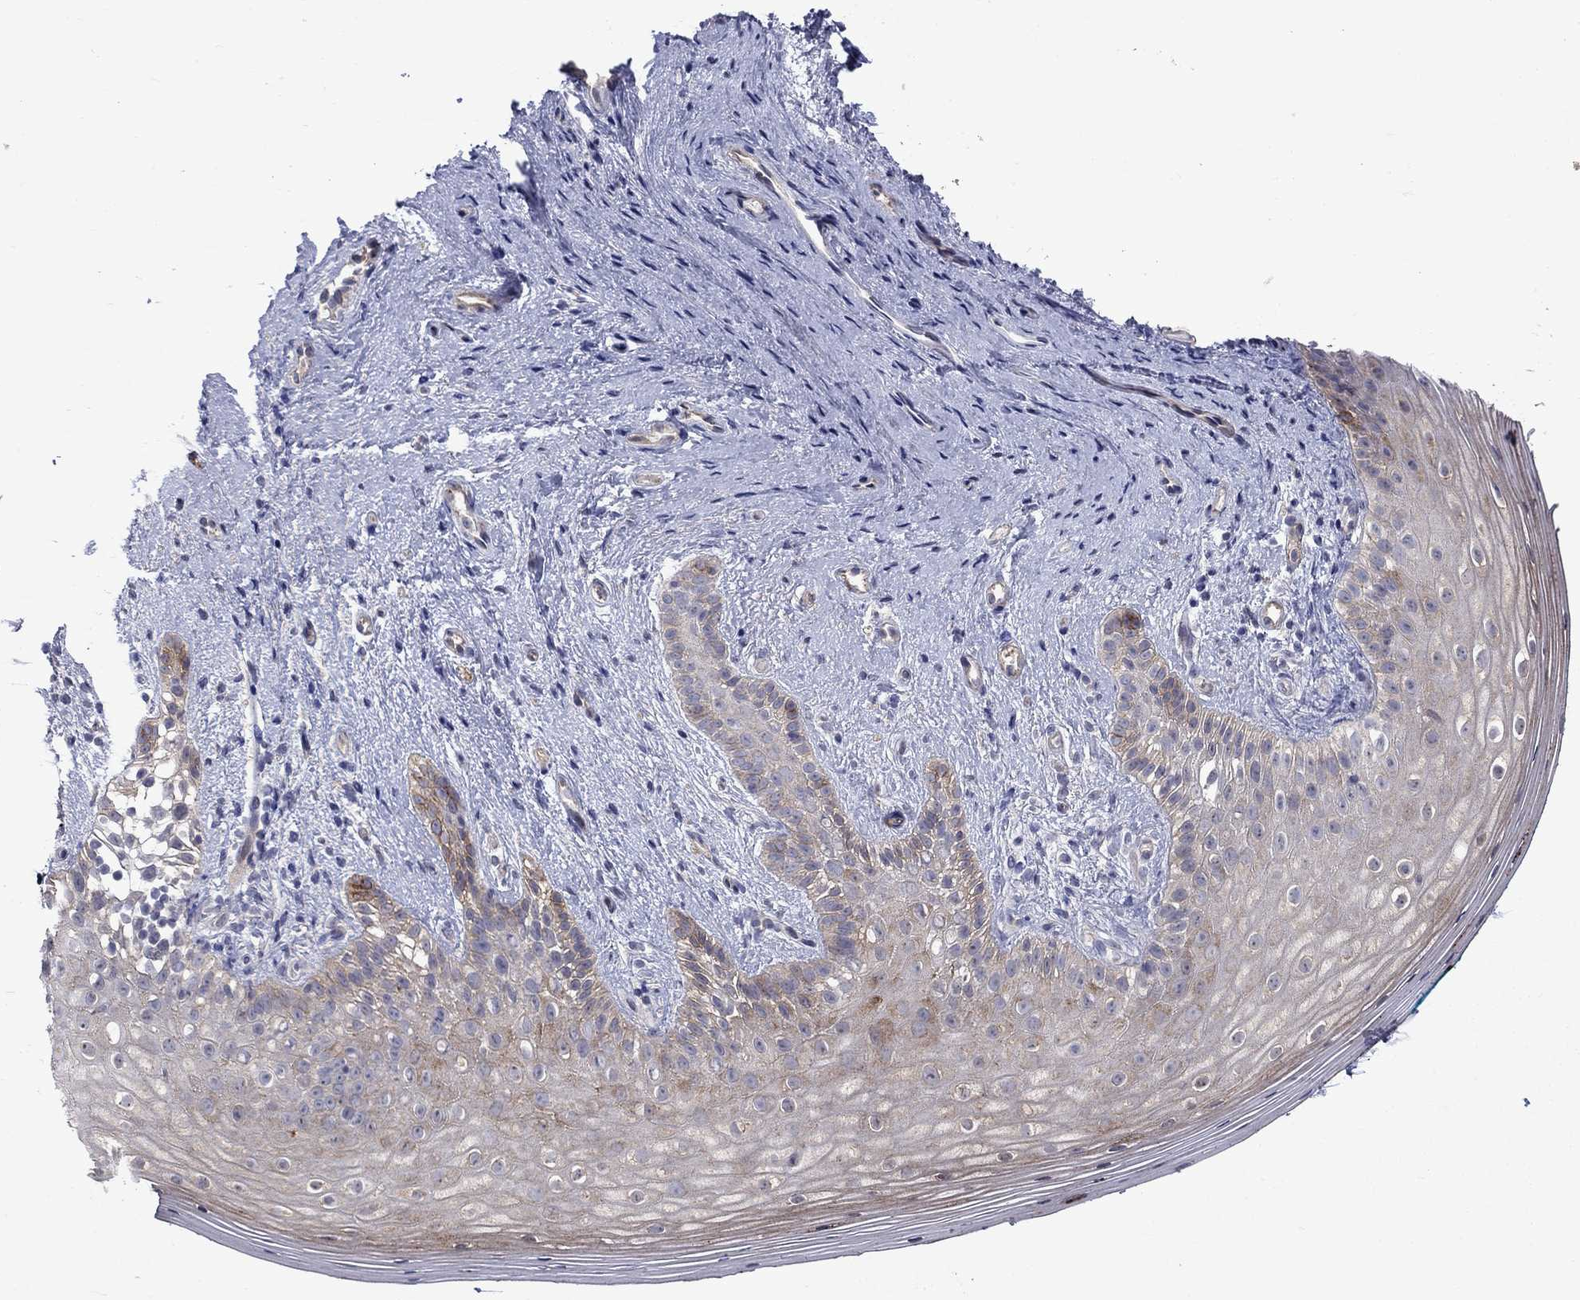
{"staining": {"intensity": "weak", "quantity": "<25%", "location": "cytoplasmic/membranous"}, "tissue": "vagina", "cell_type": "Squamous epithelial cells", "image_type": "normal", "snomed": [{"axis": "morphology", "description": "Normal tissue, NOS"}, {"axis": "topography", "description": "Vagina"}], "caption": "Squamous epithelial cells show no significant protein positivity in normal vagina.", "gene": "SLC1A1", "patient": {"sex": "female", "age": 47}}